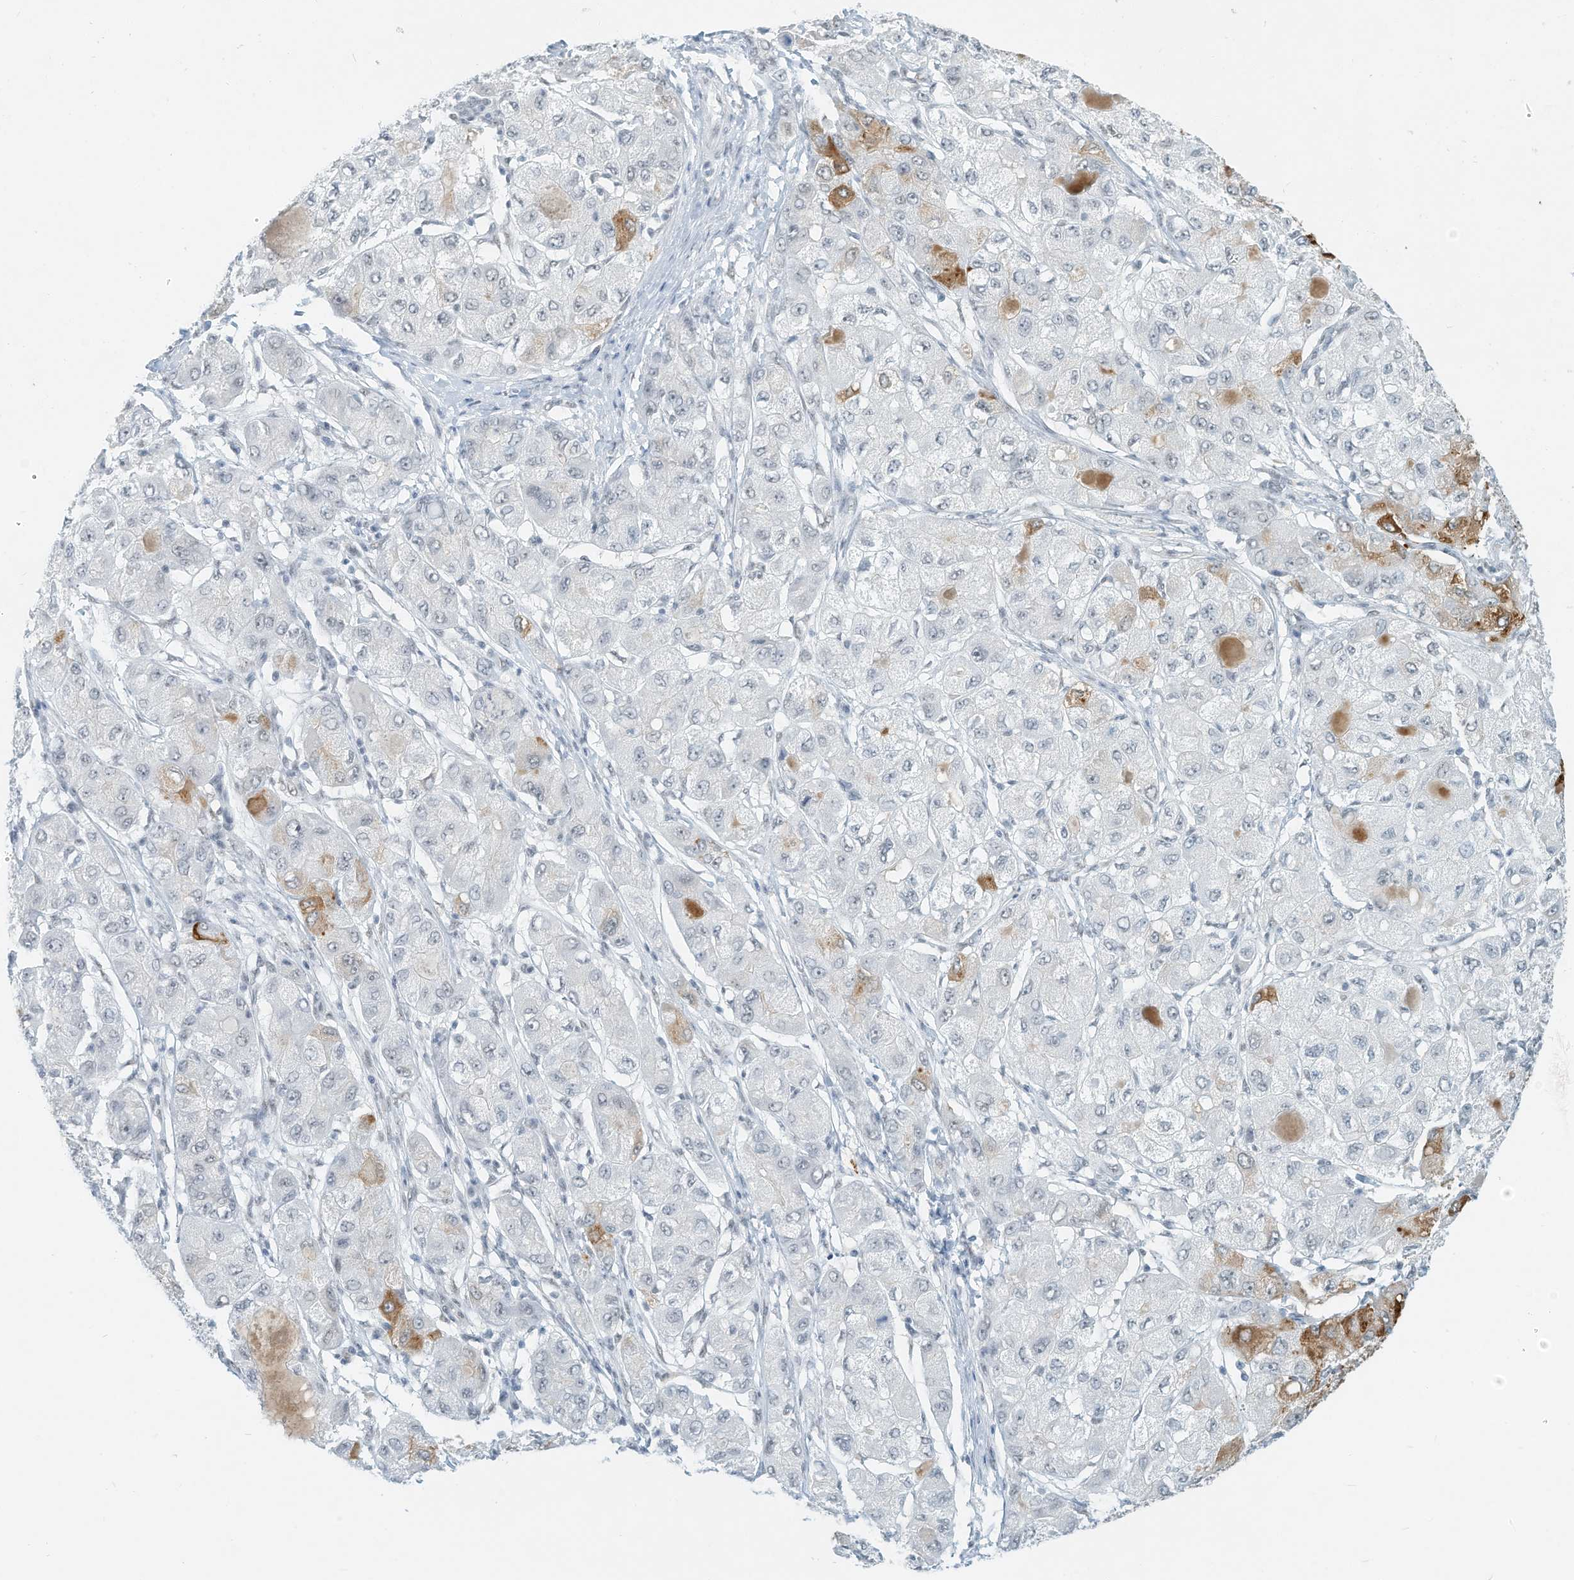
{"staining": {"intensity": "moderate", "quantity": "<25%", "location": "cytoplasmic/membranous"}, "tissue": "liver cancer", "cell_type": "Tumor cells", "image_type": "cancer", "snomed": [{"axis": "morphology", "description": "Carcinoma, Hepatocellular, NOS"}, {"axis": "topography", "description": "Liver"}], "caption": "Tumor cells reveal moderate cytoplasmic/membranous staining in about <25% of cells in liver cancer. (DAB (3,3'-diaminobenzidine) IHC, brown staining for protein, blue staining for nuclei).", "gene": "PGC", "patient": {"sex": "male", "age": 80}}